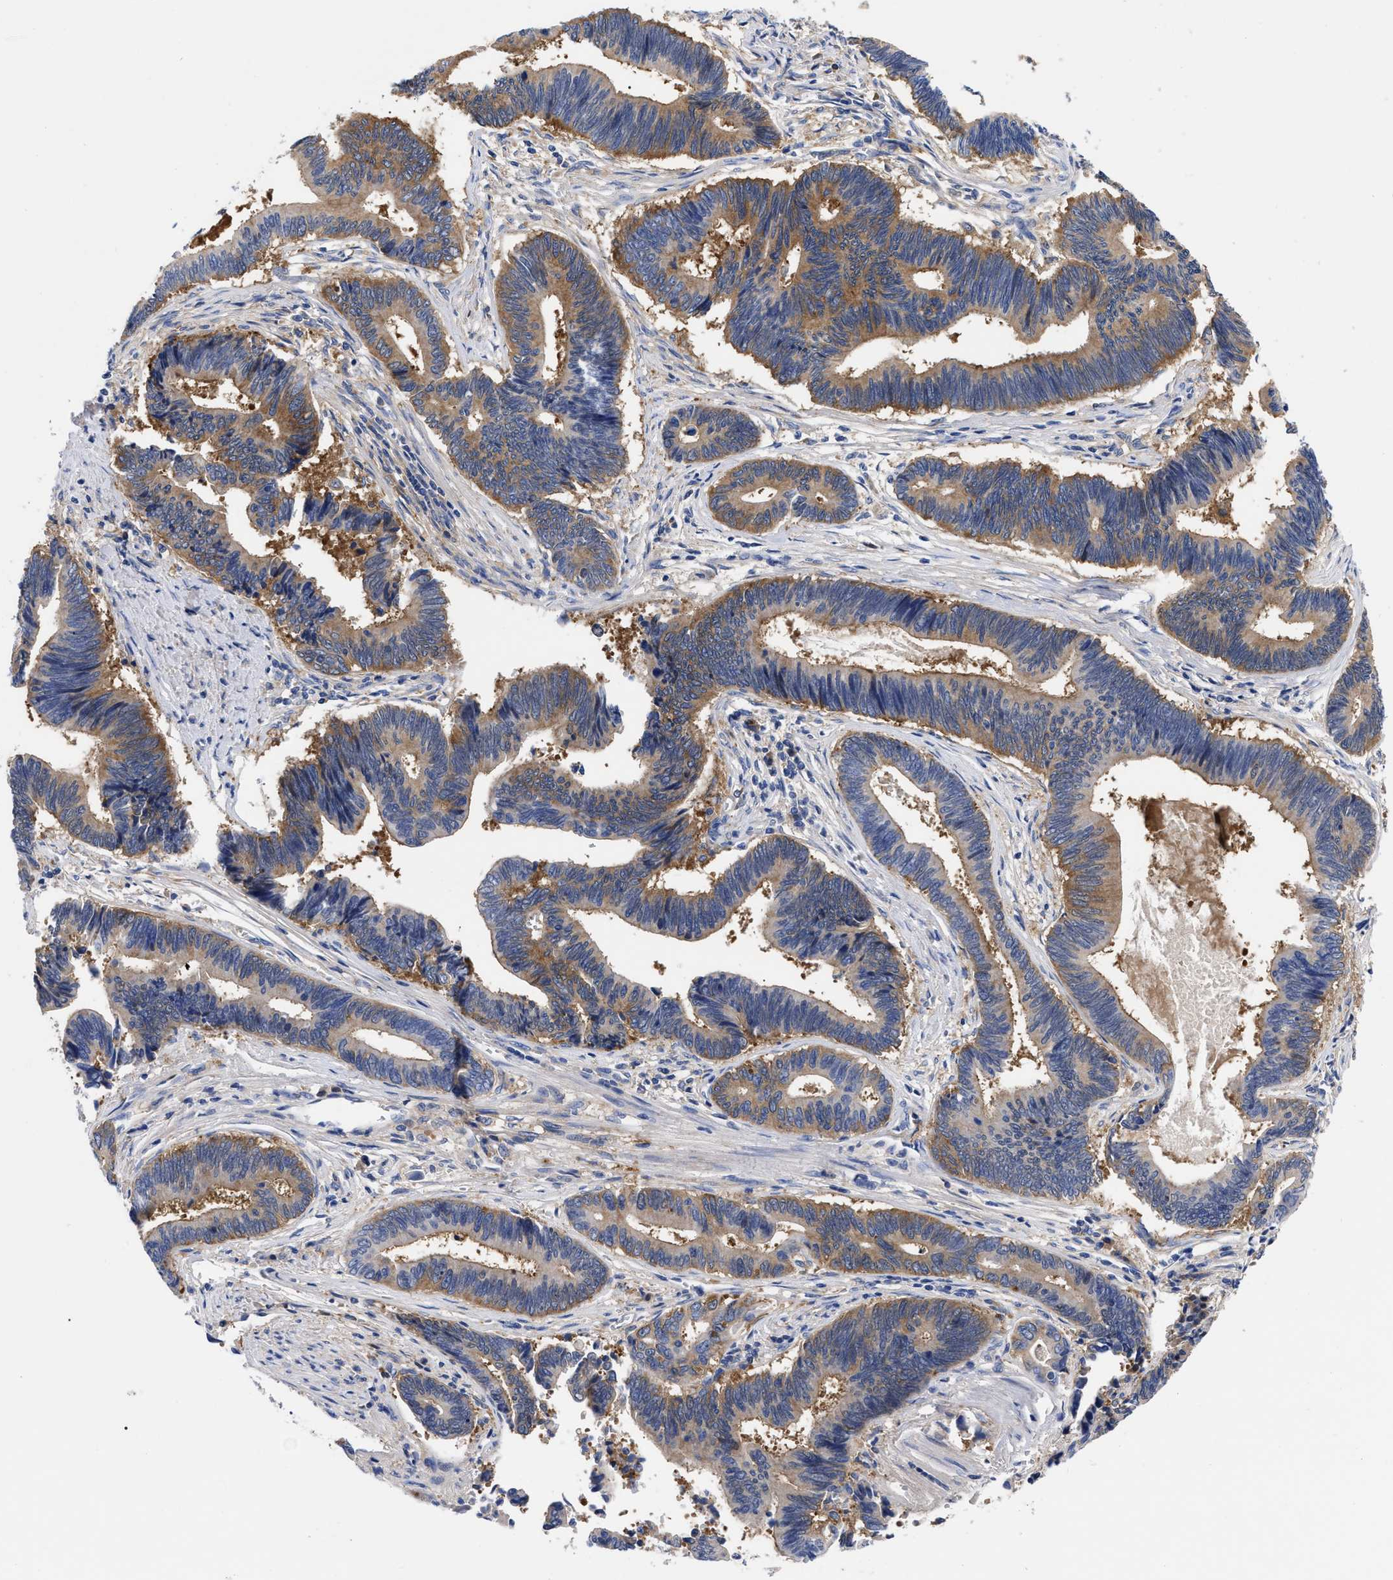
{"staining": {"intensity": "moderate", "quantity": ">75%", "location": "cytoplasmic/membranous"}, "tissue": "pancreatic cancer", "cell_type": "Tumor cells", "image_type": "cancer", "snomed": [{"axis": "morphology", "description": "Adenocarcinoma, NOS"}, {"axis": "topography", "description": "Pancreas"}], "caption": "Immunohistochemistry micrograph of neoplastic tissue: pancreatic adenocarcinoma stained using IHC displays medium levels of moderate protein expression localized specifically in the cytoplasmic/membranous of tumor cells, appearing as a cytoplasmic/membranous brown color.", "gene": "RBKS", "patient": {"sex": "female", "age": 70}}